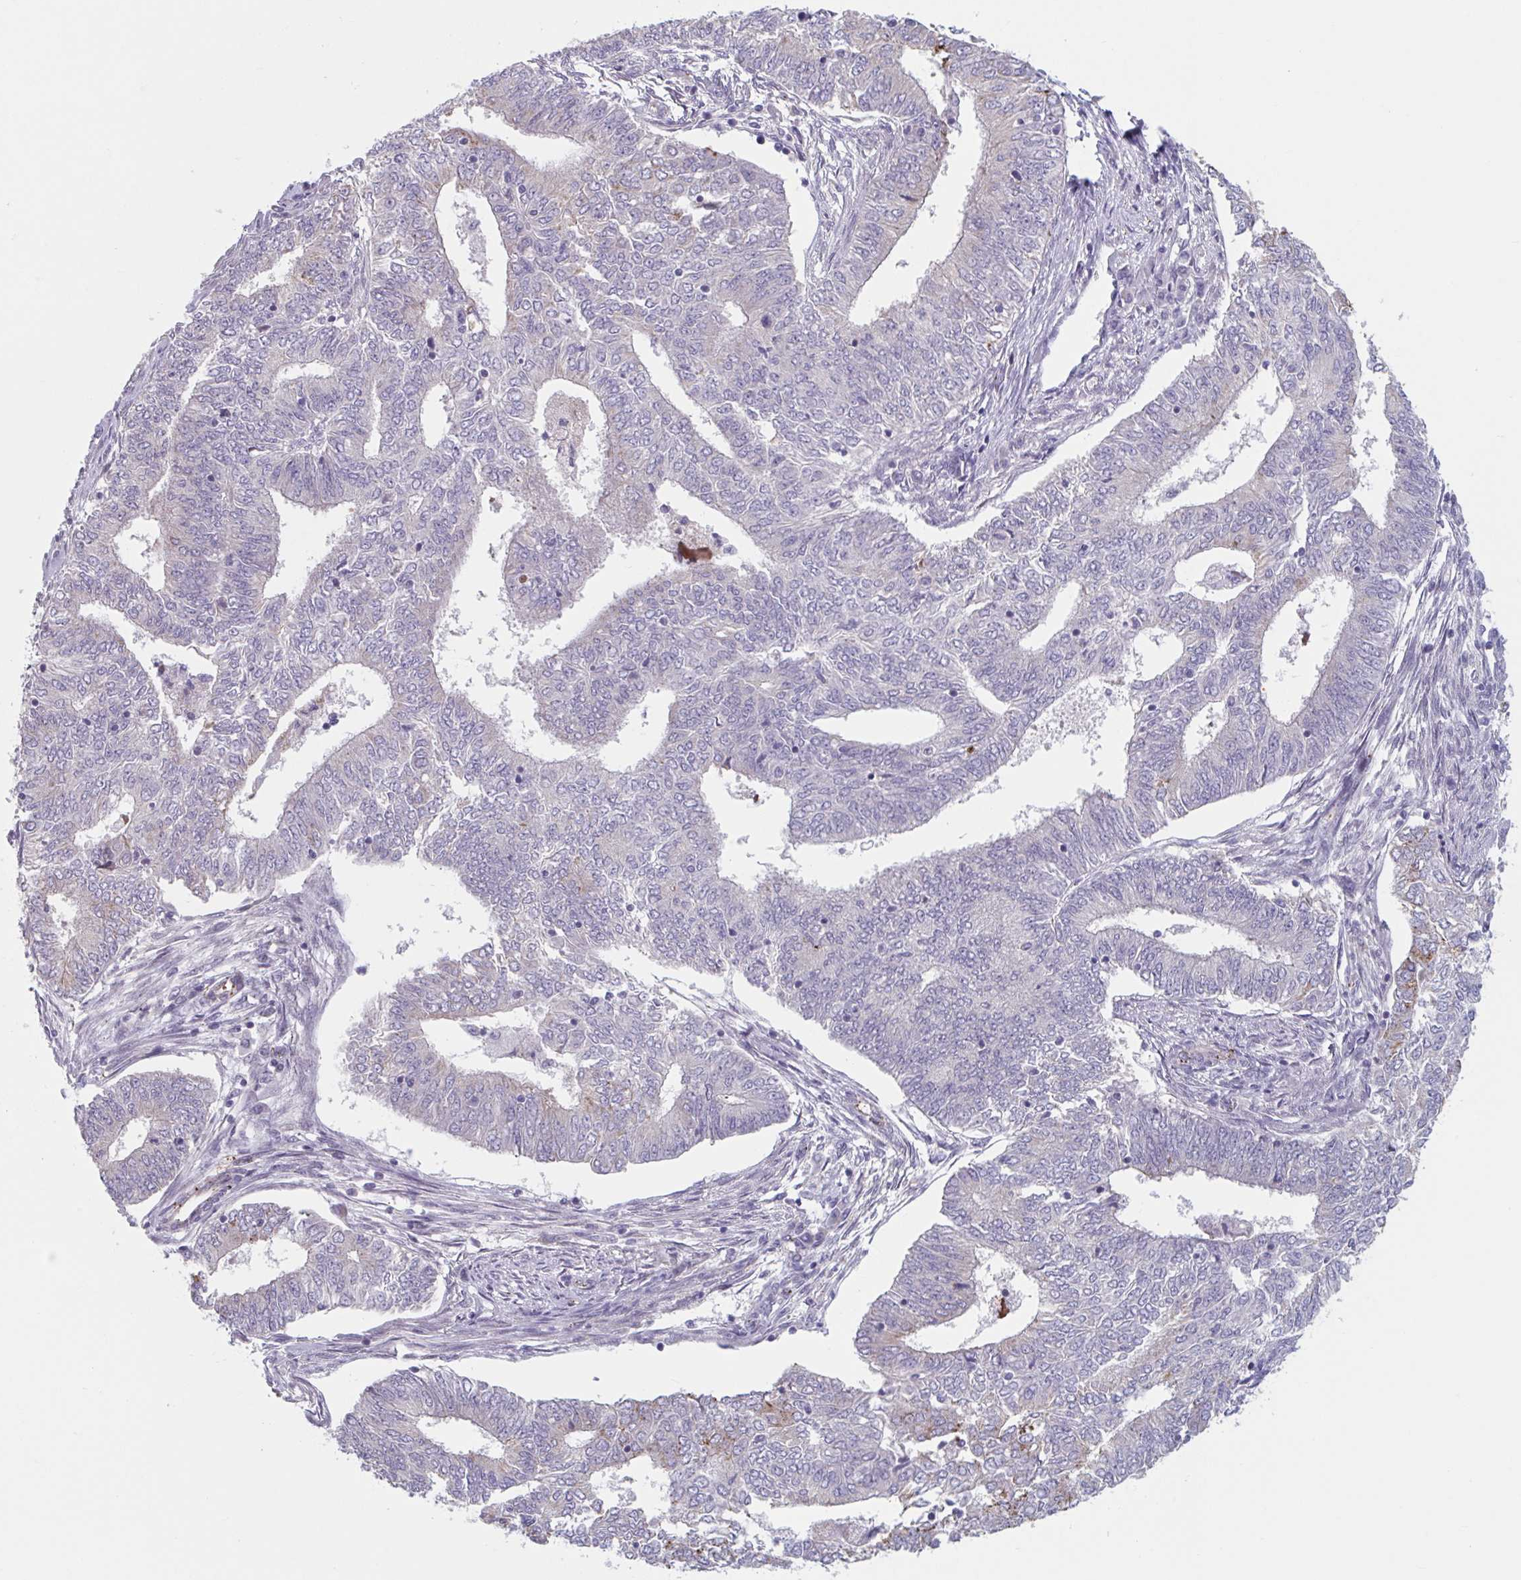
{"staining": {"intensity": "weak", "quantity": "<25%", "location": "cytoplasmic/membranous"}, "tissue": "endometrial cancer", "cell_type": "Tumor cells", "image_type": "cancer", "snomed": [{"axis": "morphology", "description": "Adenocarcinoma, NOS"}, {"axis": "topography", "description": "Endometrium"}], "caption": "Immunohistochemical staining of endometrial adenocarcinoma displays no significant expression in tumor cells.", "gene": "TNFSF10", "patient": {"sex": "female", "age": 62}}